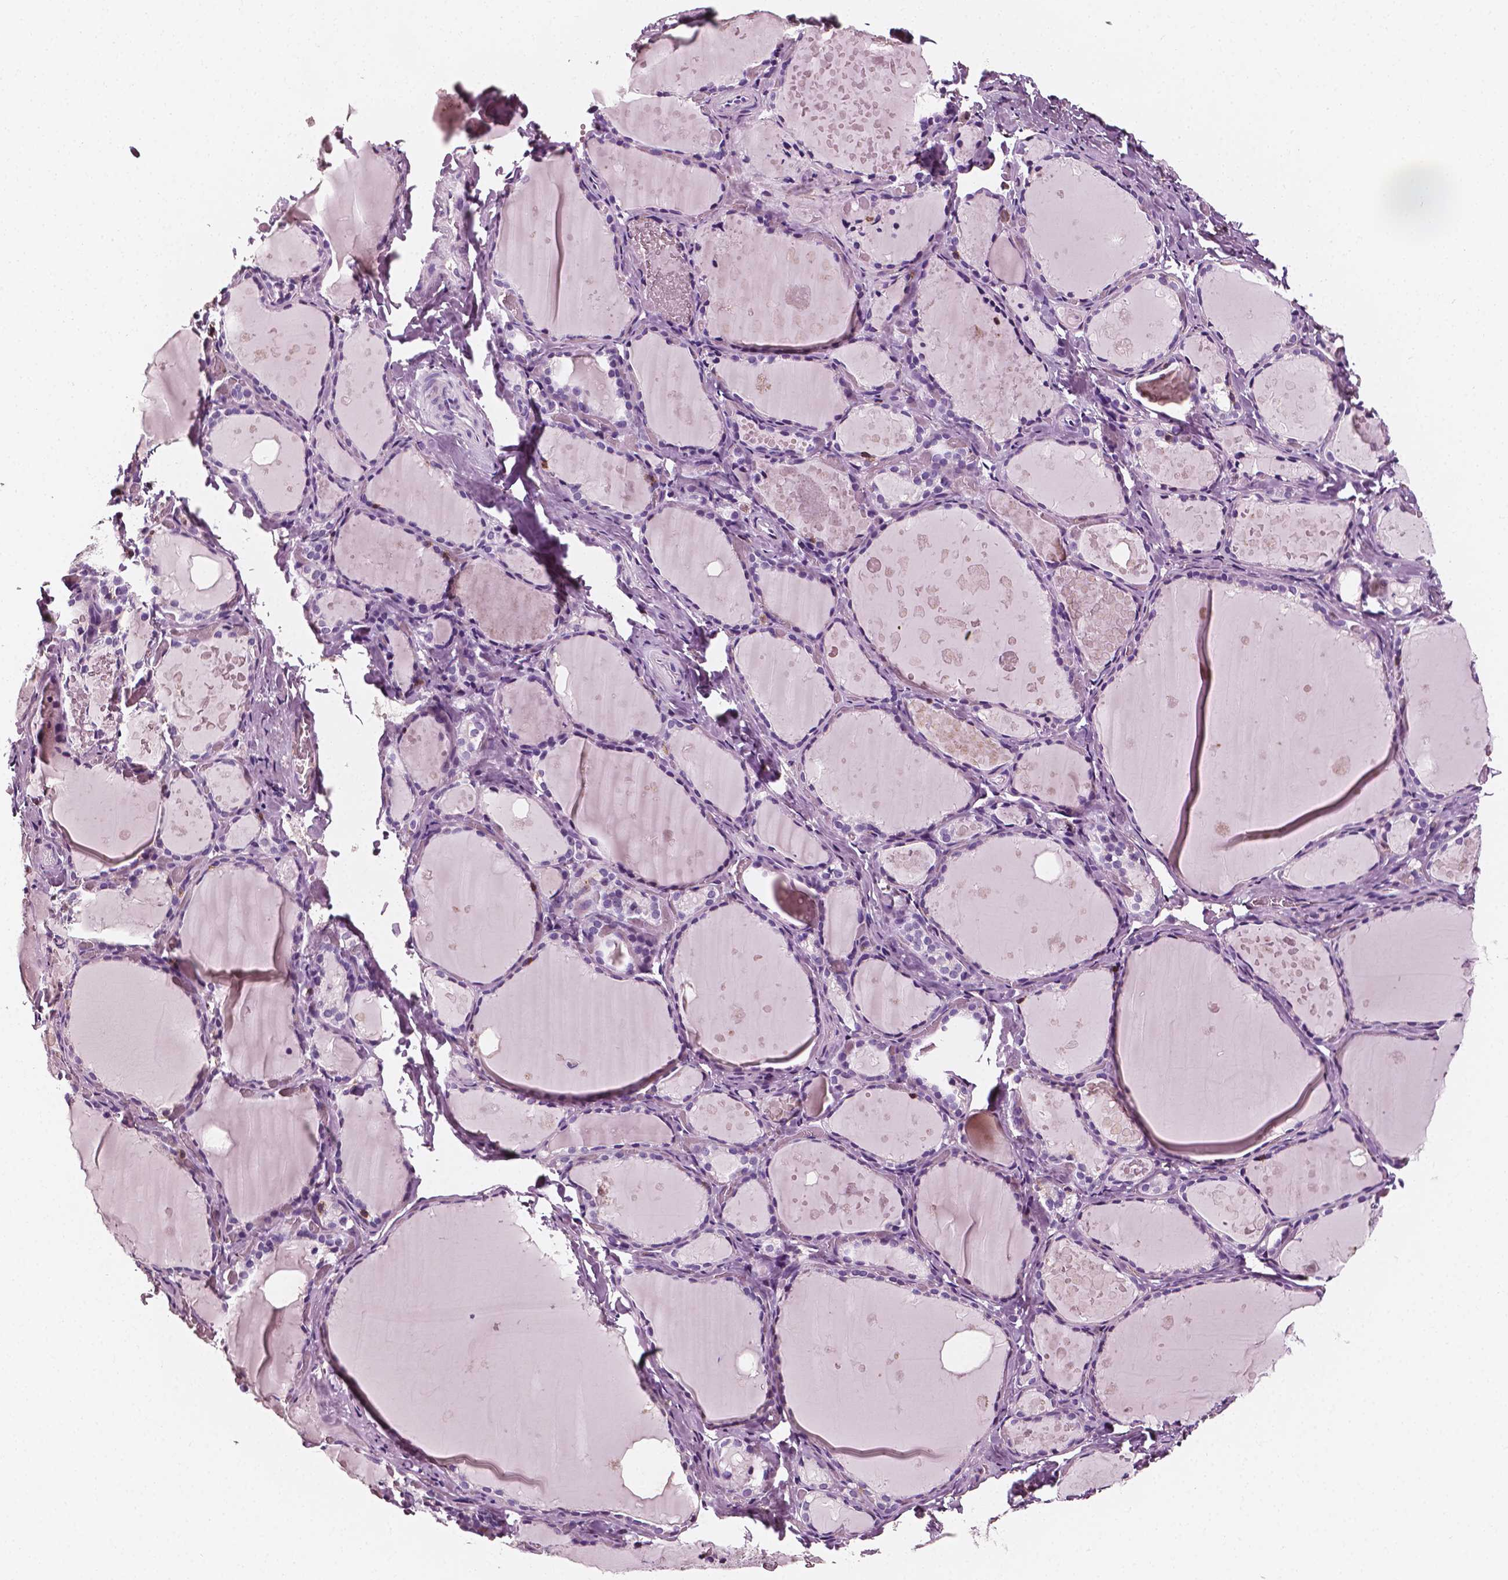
{"staining": {"intensity": "negative", "quantity": "none", "location": "none"}, "tissue": "thyroid gland", "cell_type": "Glandular cells", "image_type": "normal", "snomed": [{"axis": "morphology", "description": "Normal tissue, NOS"}, {"axis": "topography", "description": "Thyroid gland"}], "caption": "Immunohistochemistry photomicrograph of unremarkable thyroid gland: thyroid gland stained with DAB displays no significant protein positivity in glandular cells. (DAB immunohistochemistry visualized using brightfield microscopy, high magnification).", "gene": "PTPRC", "patient": {"sex": "female", "age": 56}}